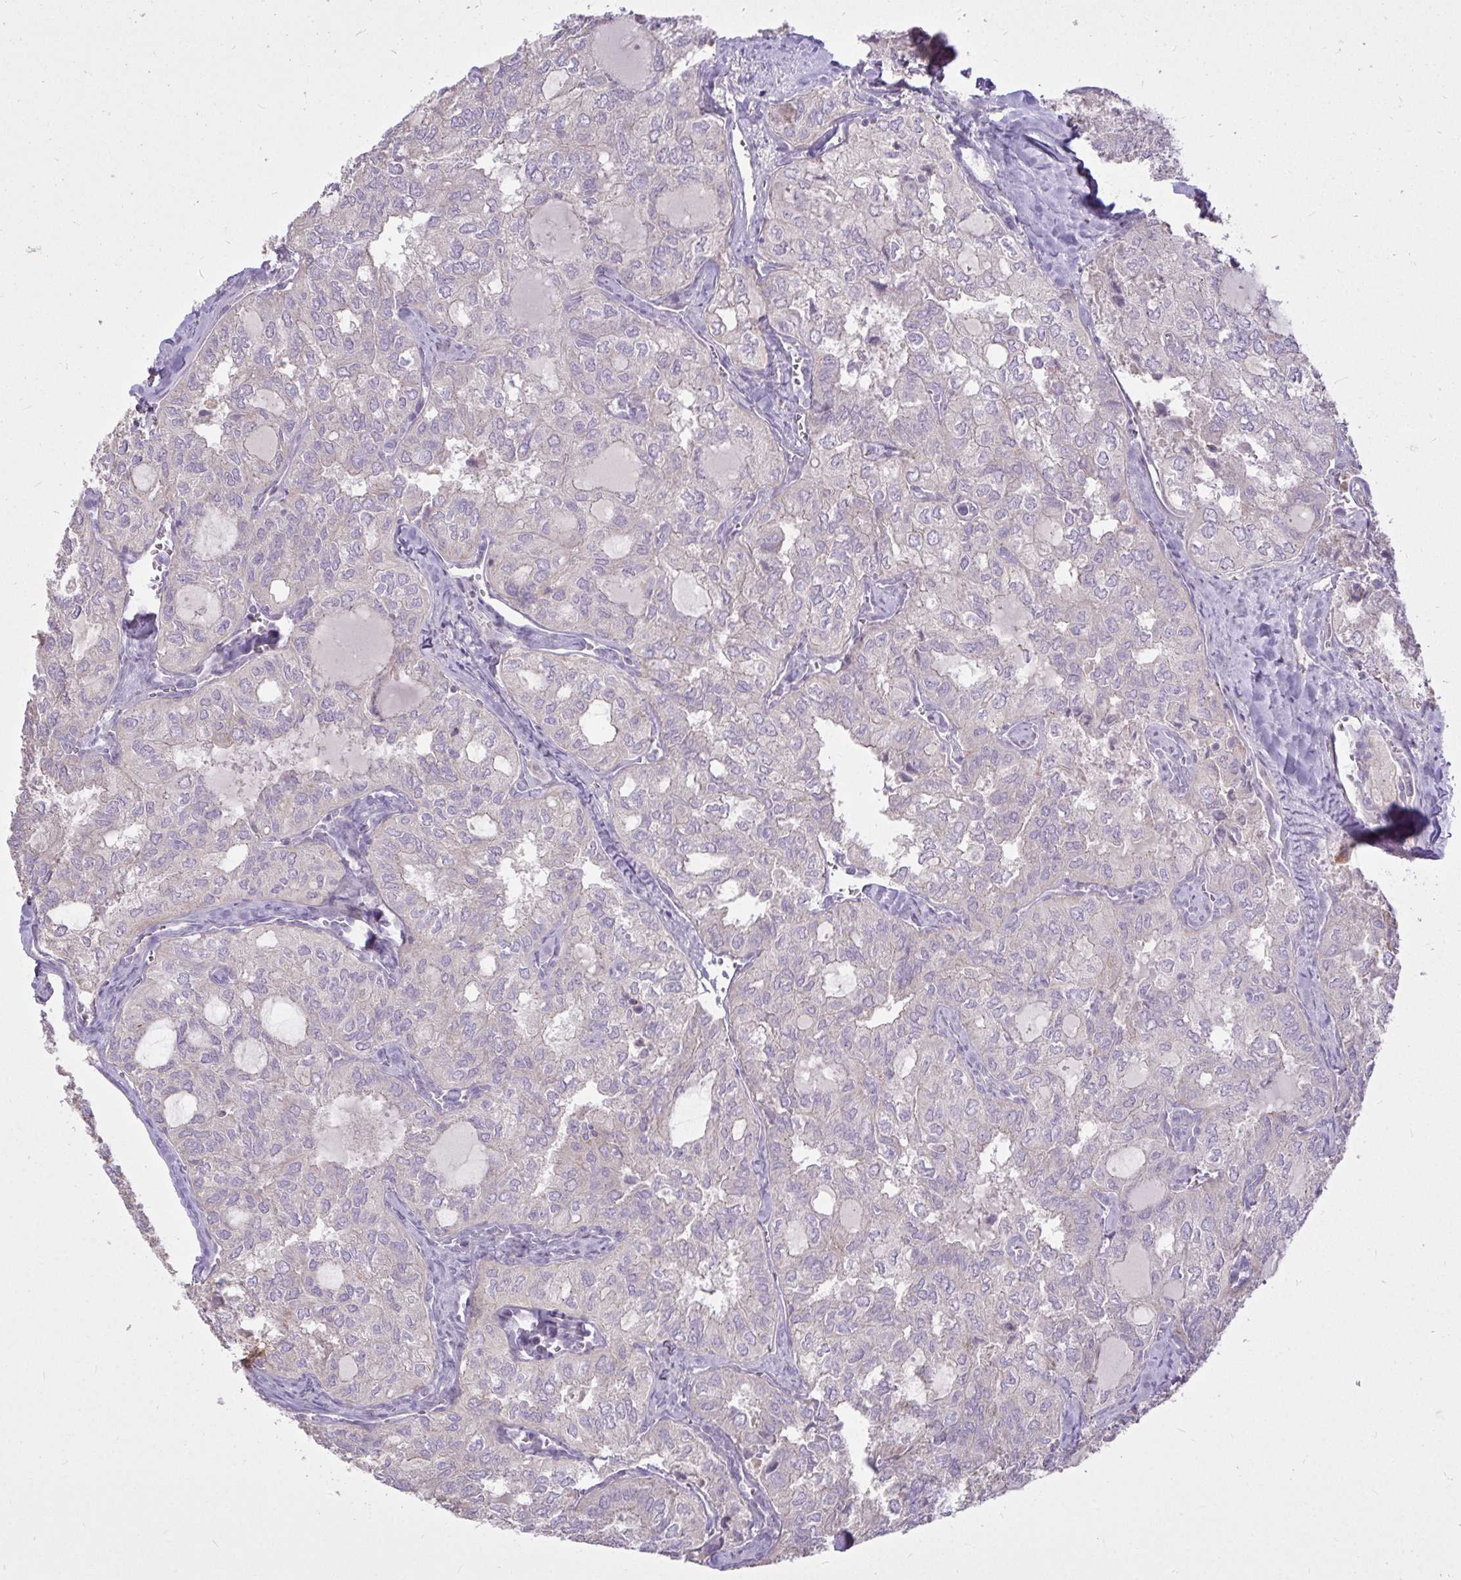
{"staining": {"intensity": "negative", "quantity": "none", "location": "none"}, "tissue": "thyroid cancer", "cell_type": "Tumor cells", "image_type": "cancer", "snomed": [{"axis": "morphology", "description": "Follicular adenoma carcinoma, NOS"}, {"axis": "topography", "description": "Thyroid gland"}], "caption": "Tumor cells show no significant protein staining in follicular adenoma carcinoma (thyroid).", "gene": "STRIP1", "patient": {"sex": "male", "age": 75}}